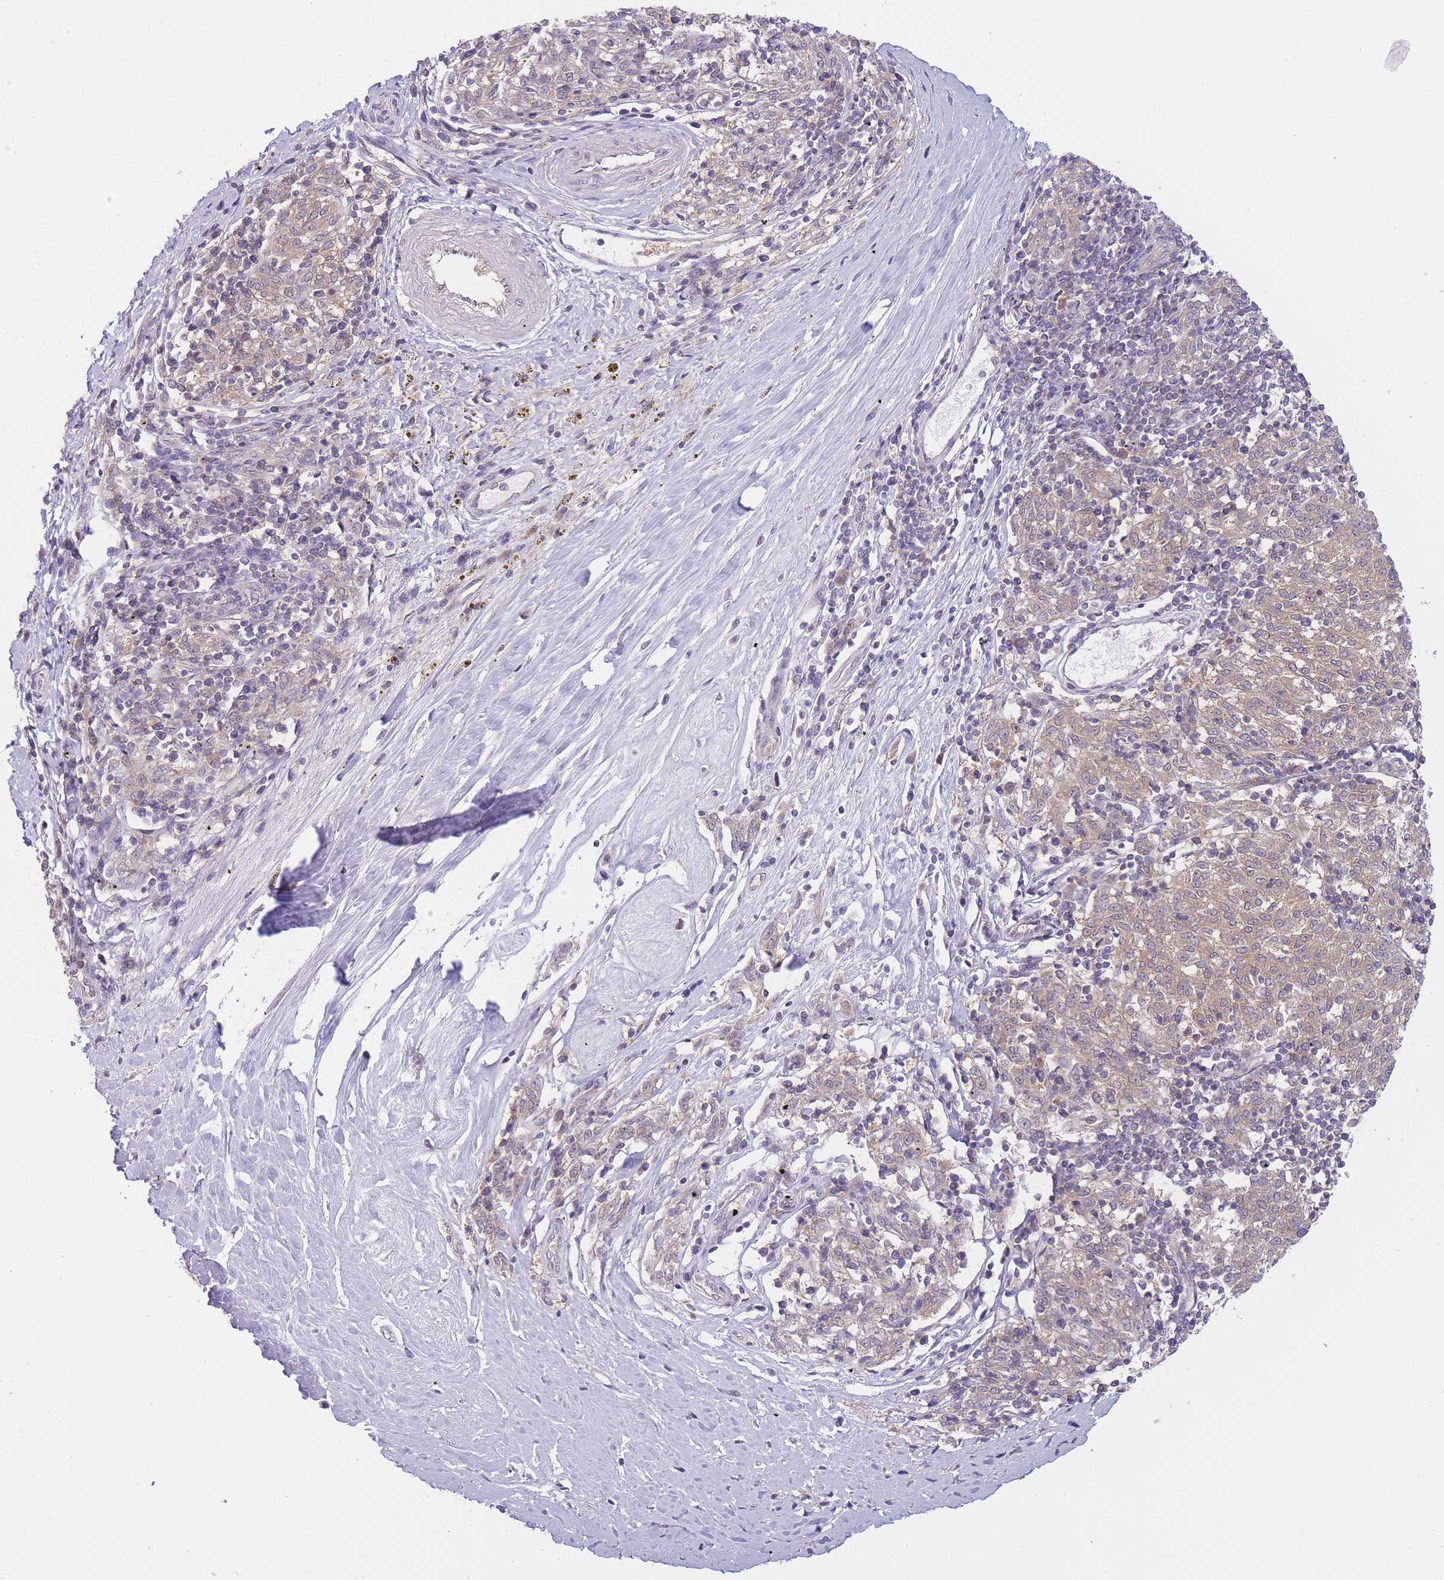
{"staining": {"intensity": "weak", "quantity": ">75%", "location": "cytoplasmic/membranous"}, "tissue": "melanoma", "cell_type": "Tumor cells", "image_type": "cancer", "snomed": [{"axis": "morphology", "description": "Malignant melanoma, NOS"}, {"axis": "topography", "description": "Skin"}], "caption": "Tumor cells reveal low levels of weak cytoplasmic/membranous expression in about >75% of cells in human melanoma. Using DAB (3,3'-diaminobenzidine) (brown) and hematoxylin (blue) stains, captured at high magnification using brightfield microscopy.", "gene": "PFDN6", "patient": {"sex": "female", "age": 72}}